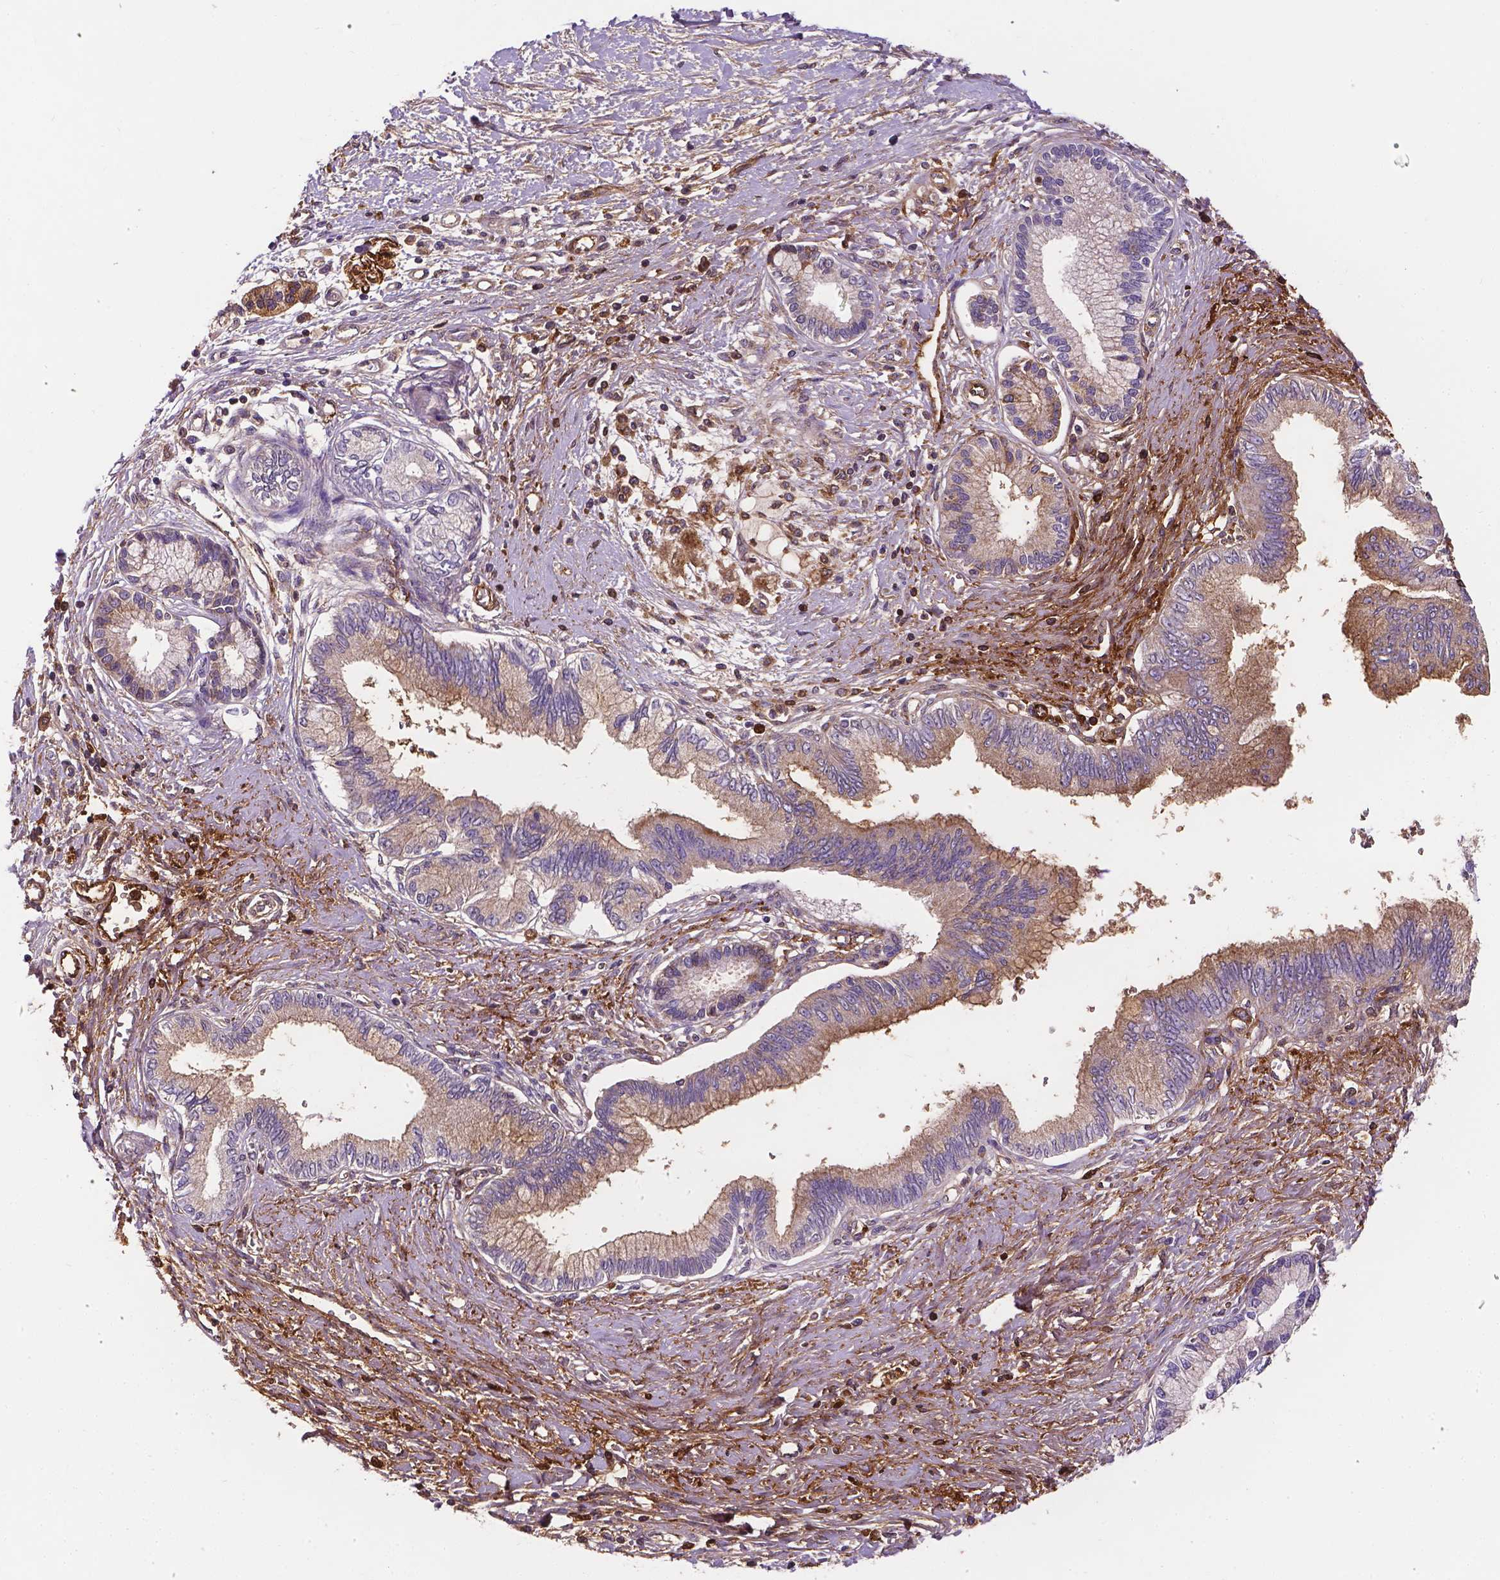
{"staining": {"intensity": "moderate", "quantity": "25%-75%", "location": "cytoplasmic/membranous"}, "tissue": "pancreatic cancer", "cell_type": "Tumor cells", "image_type": "cancer", "snomed": [{"axis": "morphology", "description": "Adenocarcinoma, NOS"}, {"axis": "topography", "description": "Pancreas"}], "caption": "Pancreatic cancer stained for a protein shows moderate cytoplasmic/membranous positivity in tumor cells. (Stains: DAB (3,3'-diaminobenzidine) in brown, nuclei in blue, Microscopy: brightfield microscopy at high magnification).", "gene": "APOE", "patient": {"sex": "female", "age": 77}}